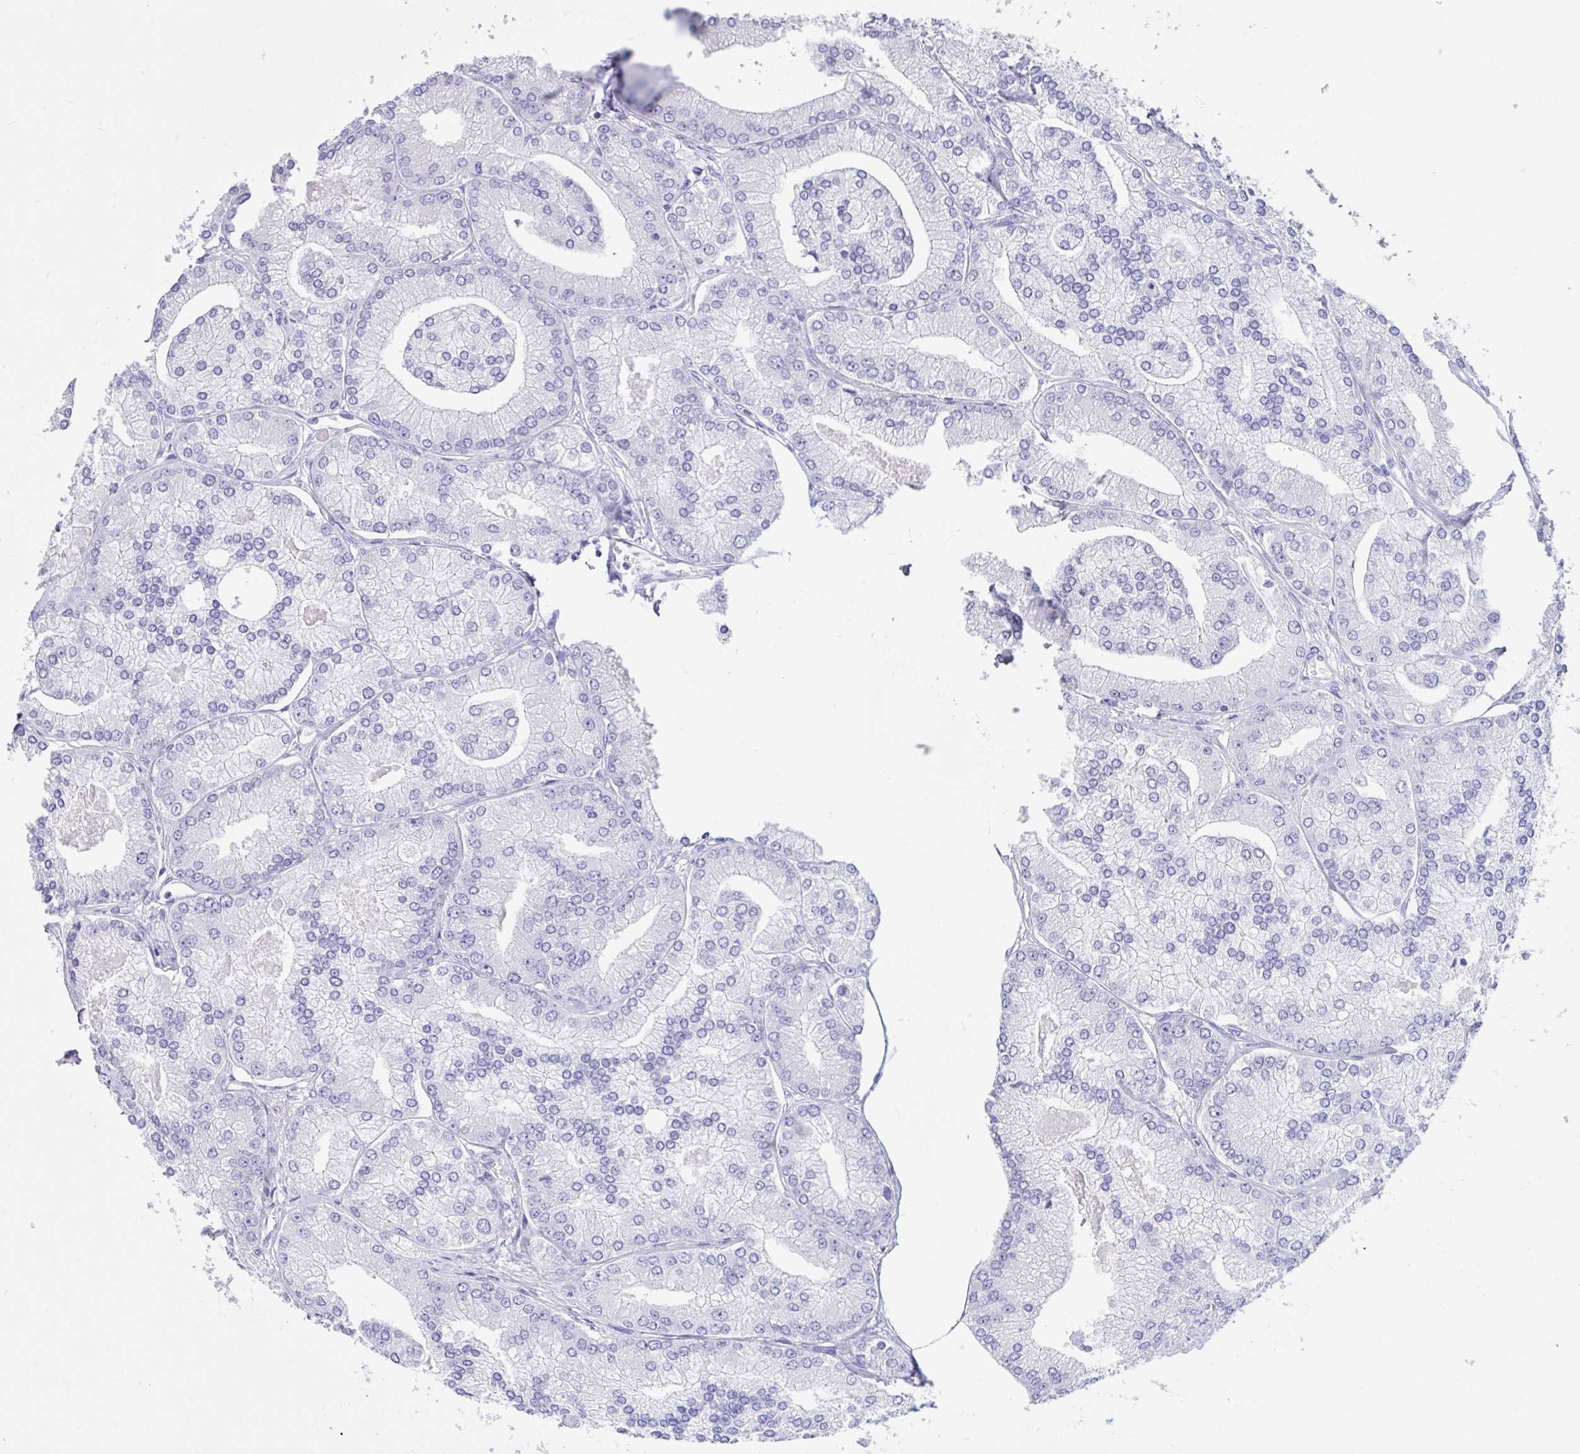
{"staining": {"intensity": "negative", "quantity": "none", "location": "none"}, "tissue": "prostate cancer", "cell_type": "Tumor cells", "image_type": "cancer", "snomed": [{"axis": "morphology", "description": "Adenocarcinoma, High grade"}, {"axis": "topography", "description": "Prostate"}], "caption": "High magnification brightfield microscopy of prostate cancer (high-grade adenocarcinoma) stained with DAB (brown) and counterstained with hematoxylin (blue): tumor cells show no significant expression.", "gene": "TNNC1", "patient": {"sex": "male", "age": 61}}